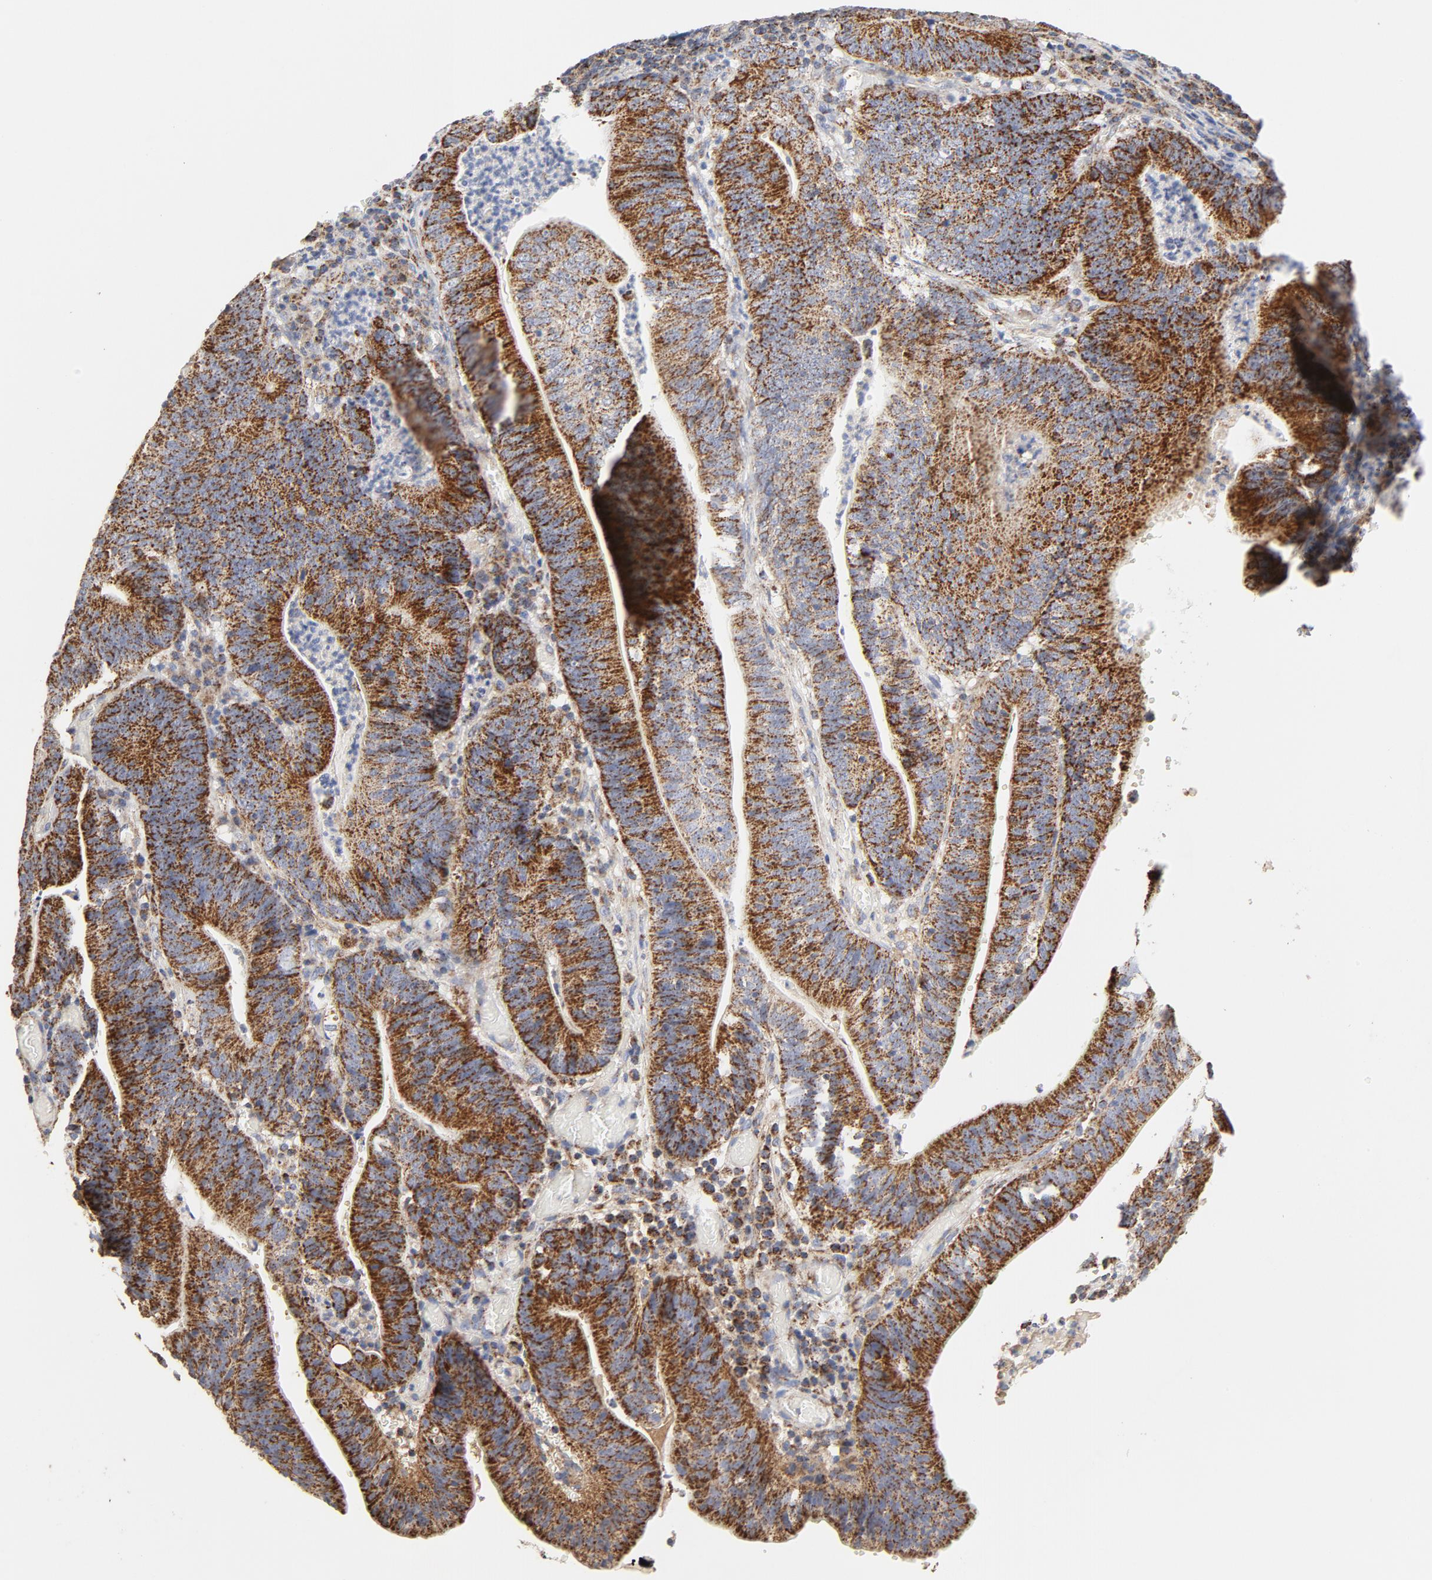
{"staining": {"intensity": "strong", "quantity": ">75%", "location": "cytoplasmic/membranous"}, "tissue": "stomach cancer", "cell_type": "Tumor cells", "image_type": "cancer", "snomed": [{"axis": "morphology", "description": "Adenocarcinoma, NOS"}, {"axis": "topography", "description": "Stomach, lower"}], "caption": "Protein staining of stomach cancer (adenocarcinoma) tissue displays strong cytoplasmic/membranous expression in approximately >75% of tumor cells.", "gene": "PCNX4", "patient": {"sex": "female", "age": 86}}